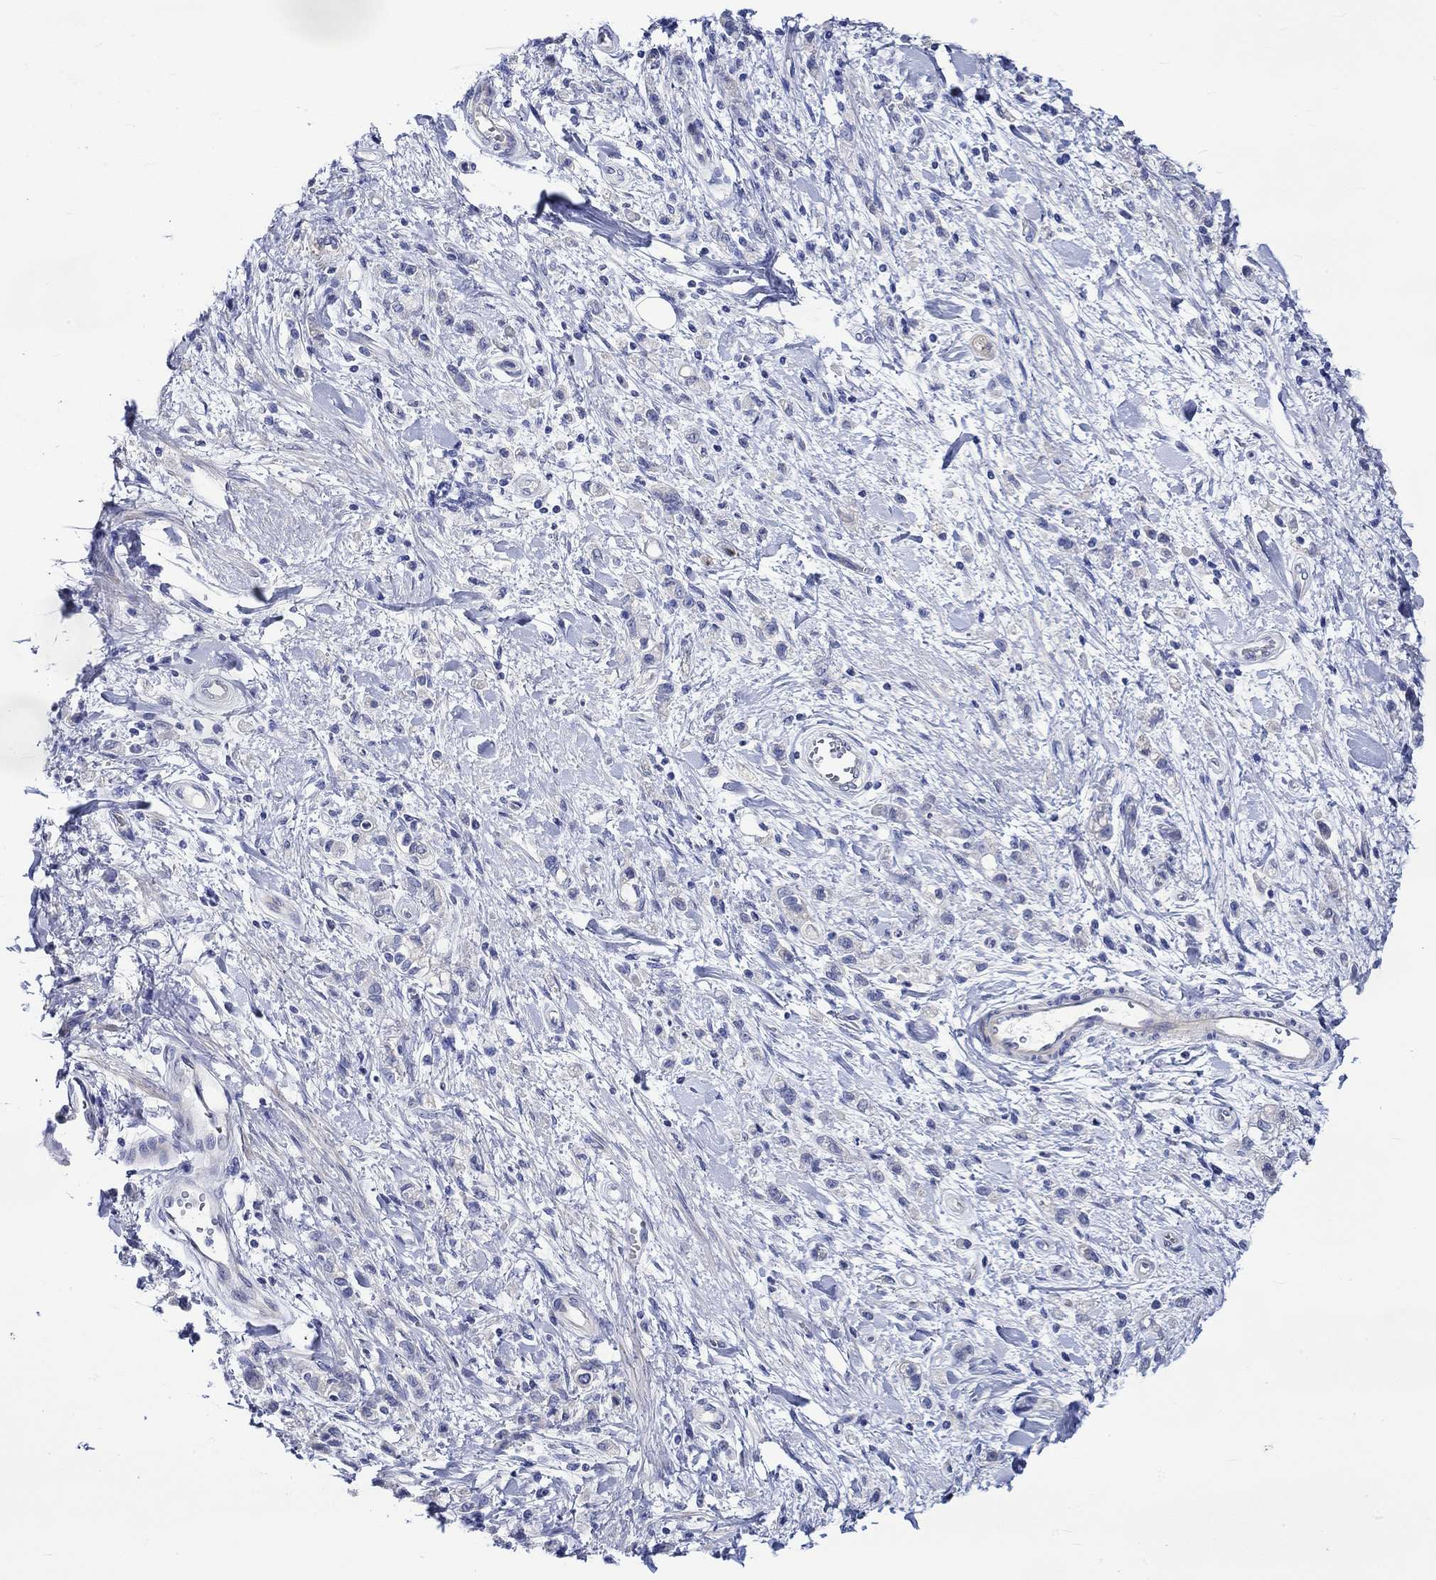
{"staining": {"intensity": "negative", "quantity": "none", "location": "none"}, "tissue": "stomach cancer", "cell_type": "Tumor cells", "image_type": "cancer", "snomed": [{"axis": "morphology", "description": "Adenocarcinoma, NOS"}, {"axis": "topography", "description": "Stomach"}], "caption": "DAB (3,3'-diaminobenzidine) immunohistochemical staining of human stomach adenocarcinoma displays no significant staining in tumor cells.", "gene": "NRIP3", "patient": {"sex": "male", "age": 77}}